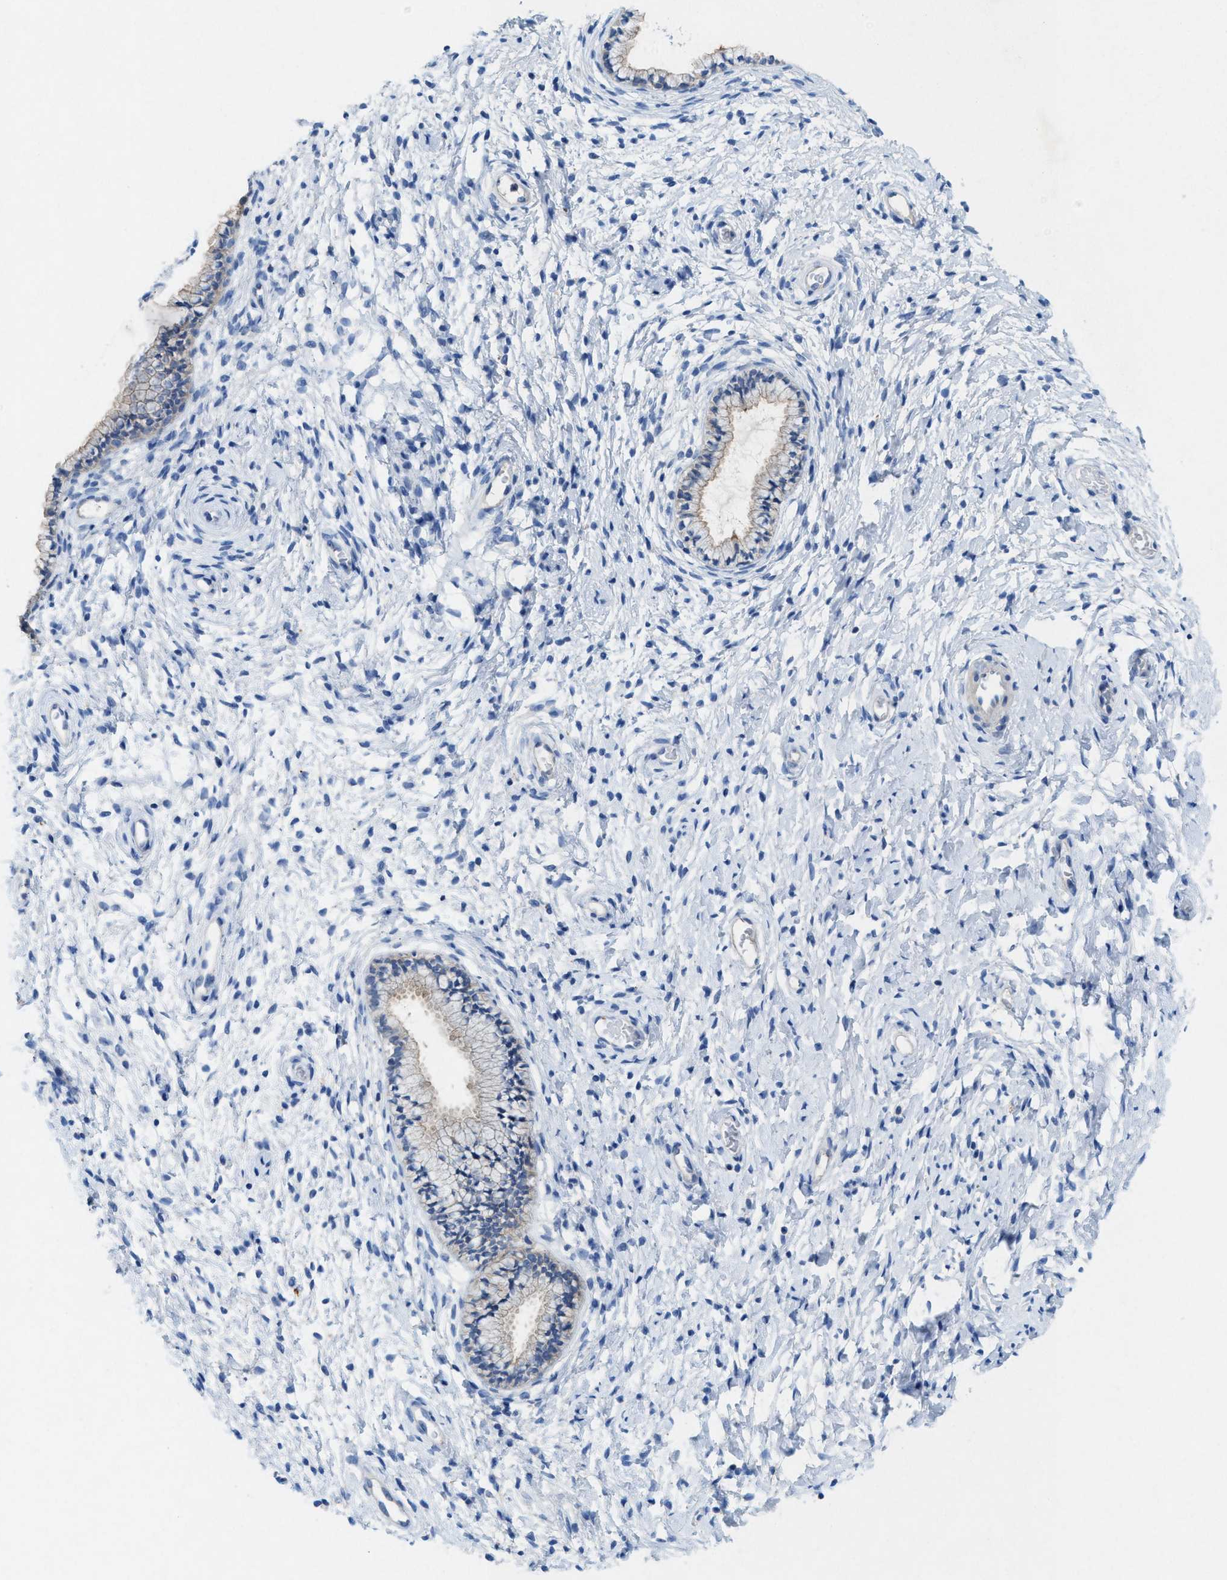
{"staining": {"intensity": "weak", "quantity": "25%-75%", "location": "cytoplasmic/membranous"}, "tissue": "cervix", "cell_type": "Glandular cells", "image_type": "normal", "snomed": [{"axis": "morphology", "description": "Normal tissue, NOS"}, {"axis": "topography", "description": "Cervix"}], "caption": "Immunohistochemistry (IHC) (DAB) staining of normal human cervix shows weak cytoplasmic/membranous protein expression in approximately 25%-75% of glandular cells.", "gene": "CKLF", "patient": {"sex": "female", "age": 72}}